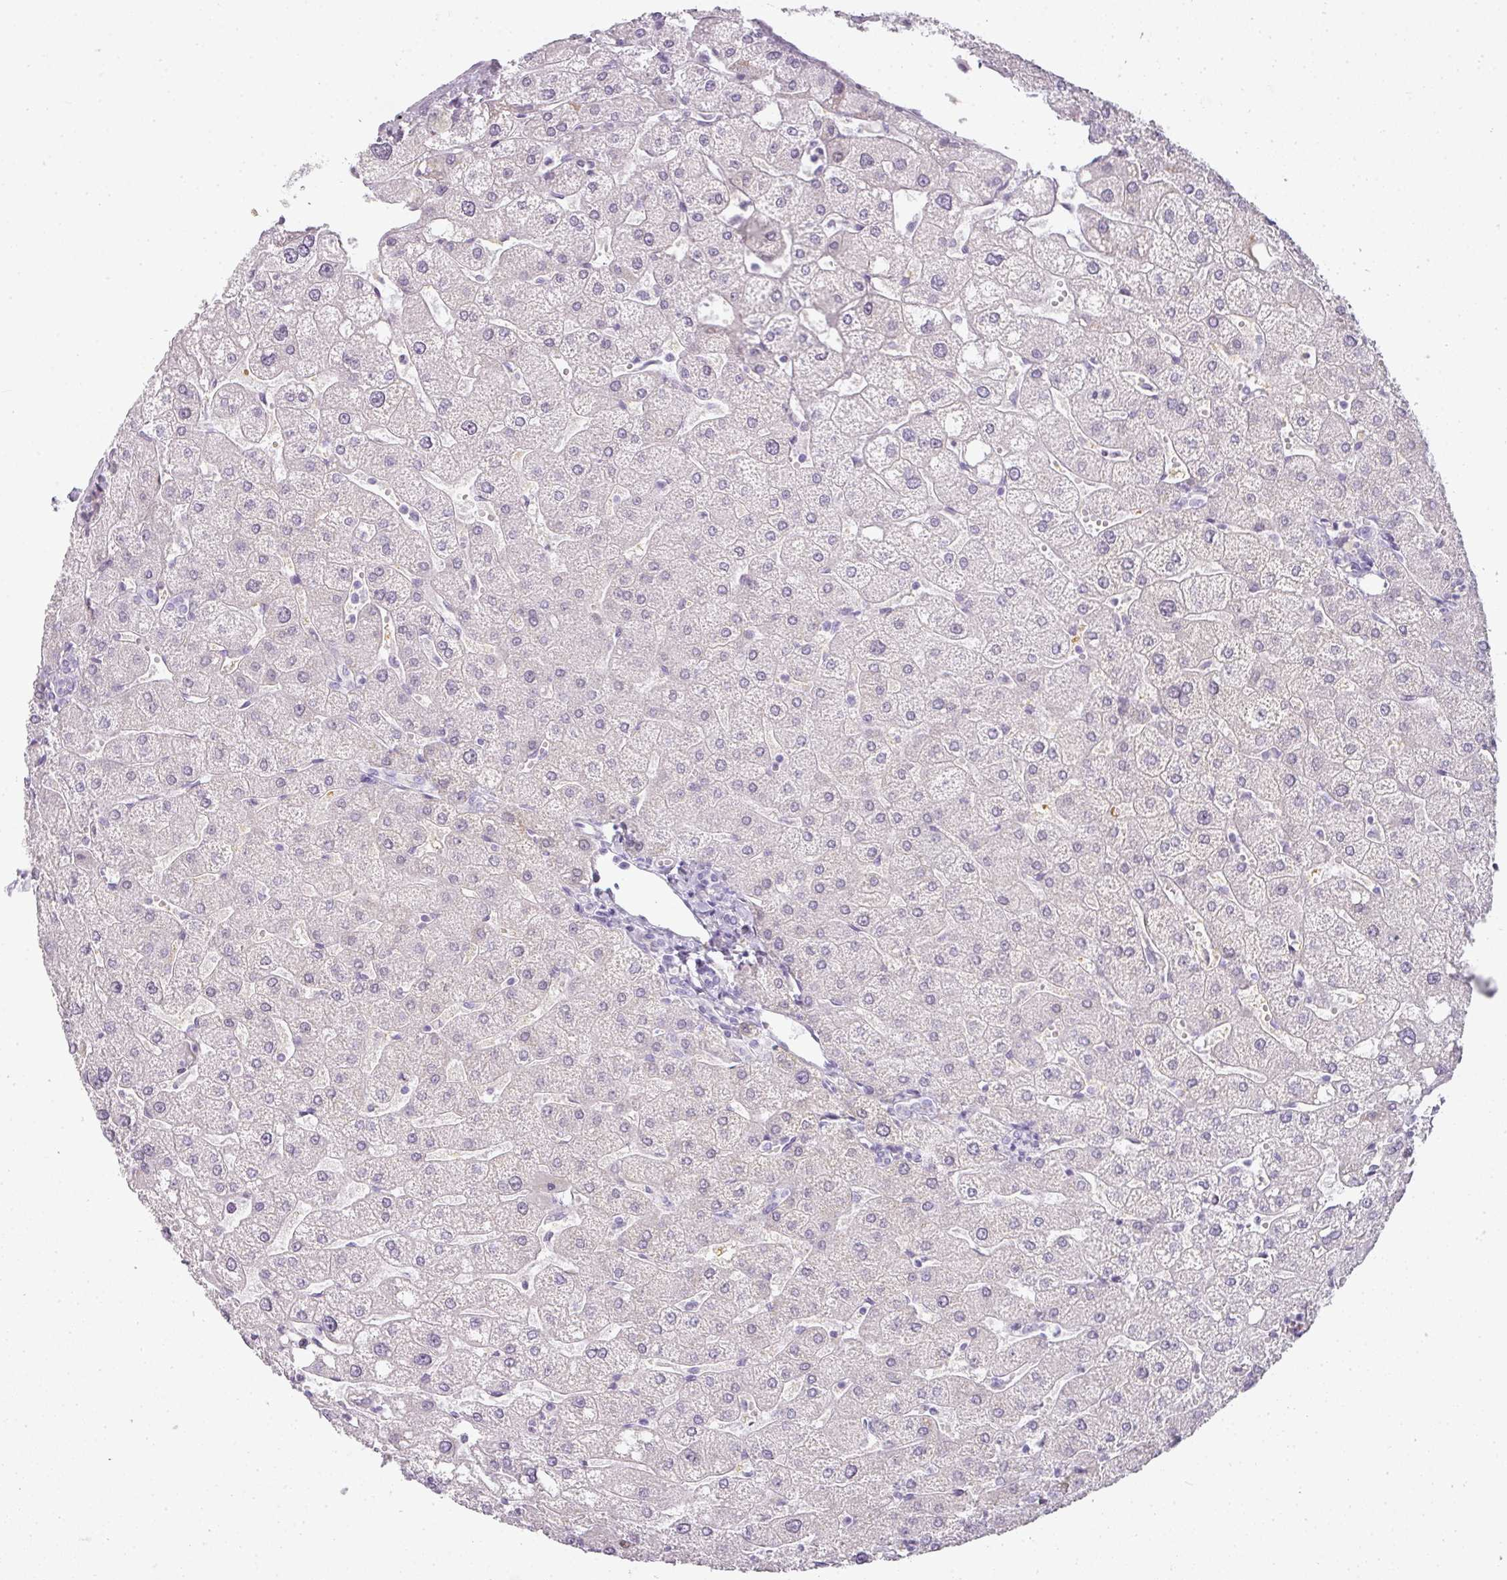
{"staining": {"intensity": "negative", "quantity": "none", "location": "none"}, "tissue": "liver", "cell_type": "Cholangiocytes", "image_type": "normal", "snomed": [{"axis": "morphology", "description": "Normal tissue, NOS"}, {"axis": "topography", "description": "Liver"}], "caption": "Liver was stained to show a protein in brown. There is no significant staining in cholangiocytes. (Stains: DAB (3,3'-diaminobenzidine) immunohistochemistry (IHC) with hematoxylin counter stain, Microscopy: brightfield microscopy at high magnification).", "gene": "RBMY1A1", "patient": {"sex": "male", "age": 67}}